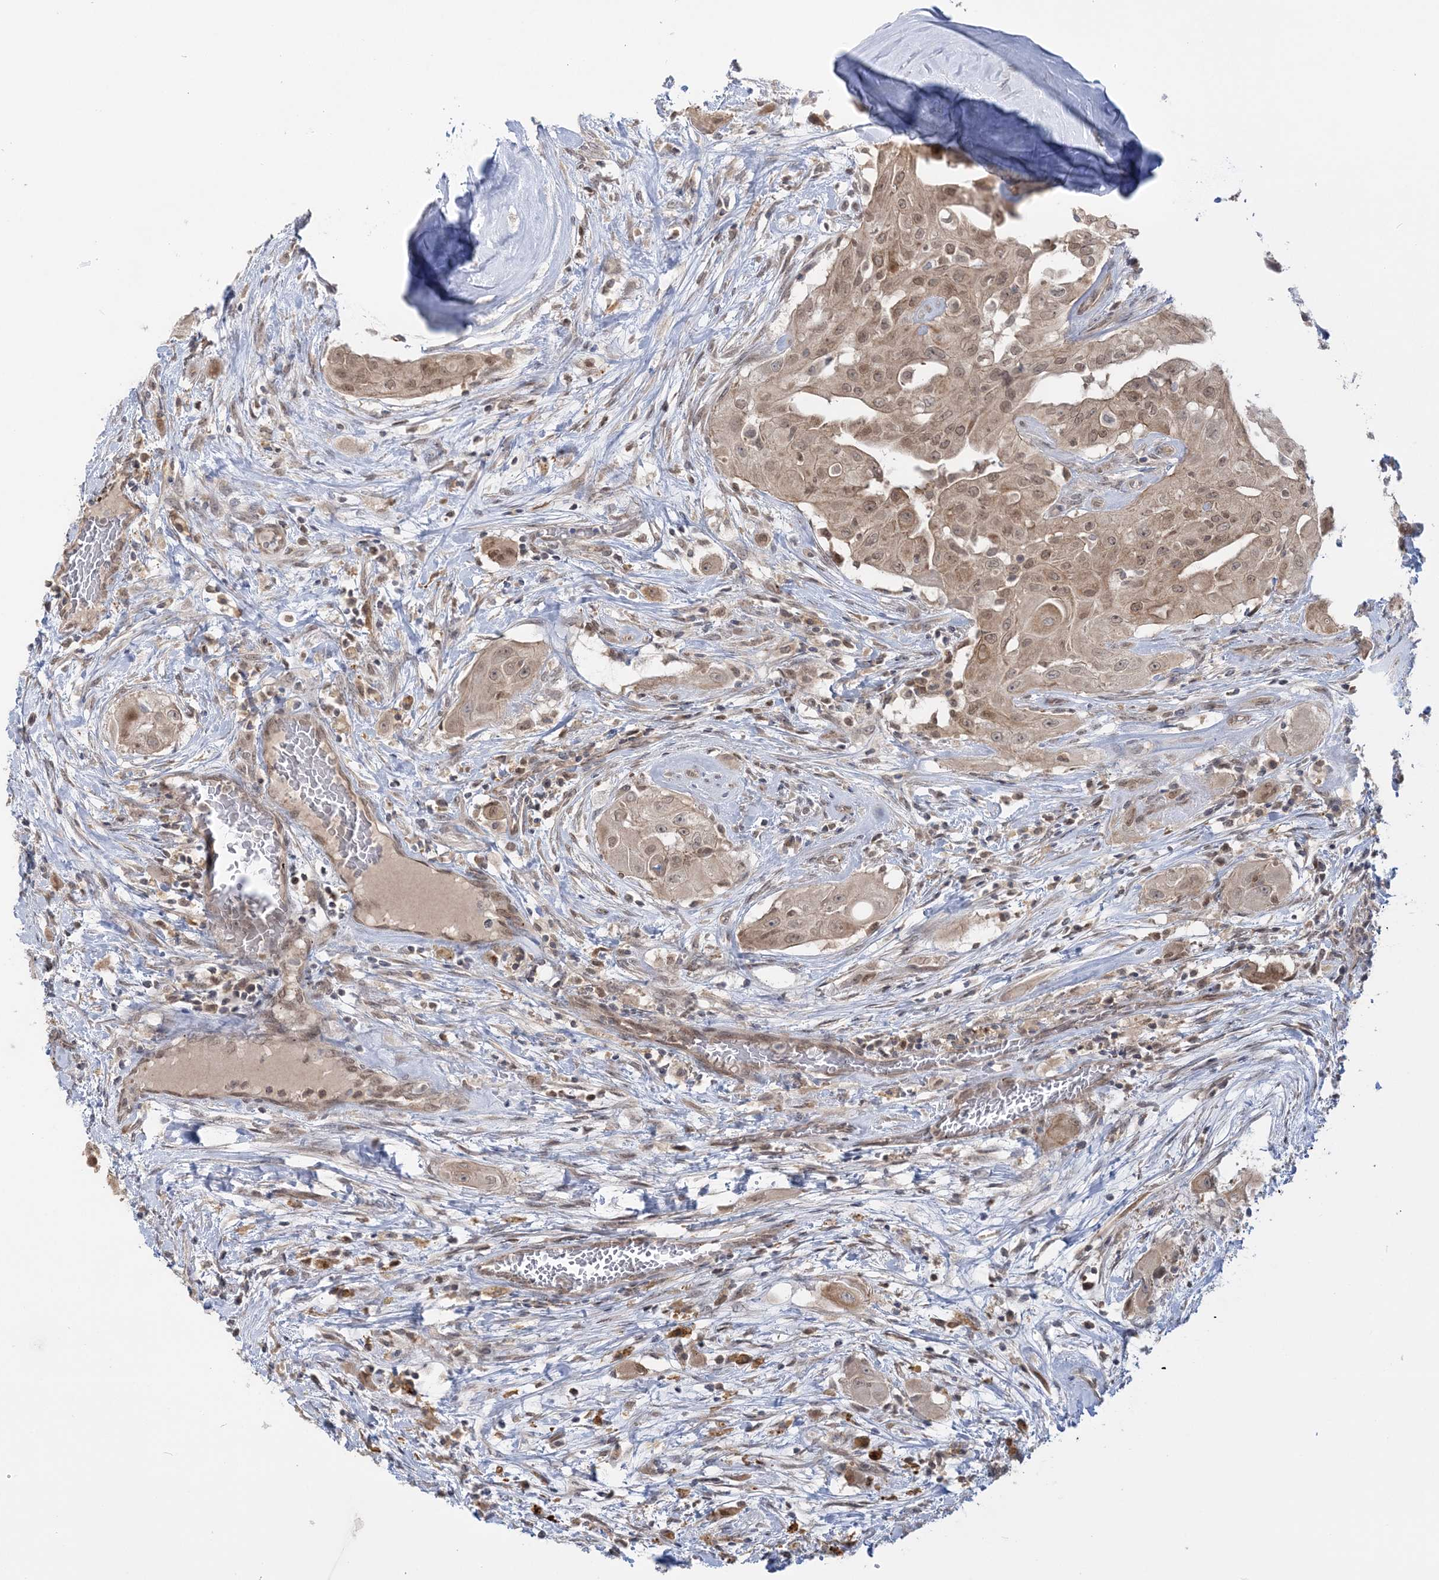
{"staining": {"intensity": "moderate", "quantity": ">75%", "location": "cytoplasmic/membranous,nuclear"}, "tissue": "thyroid cancer", "cell_type": "Tumor cells", "image_type": "cancer", "snomed": [{"axis": "morphology", "description": "Papillary adenocarcinoma, NOS"}, {"axis": "topography", "description": "Thyroid gland"}], "caption": "Protein staining of papillary adenocarcinoma (thyroid) tissue shows moderate cytoplasmic/membranous and nuclear positivity in approximately >75% of tumor cells.", "gene": "ZFAND6", "patient": {"sex": "female", "age": 59}}